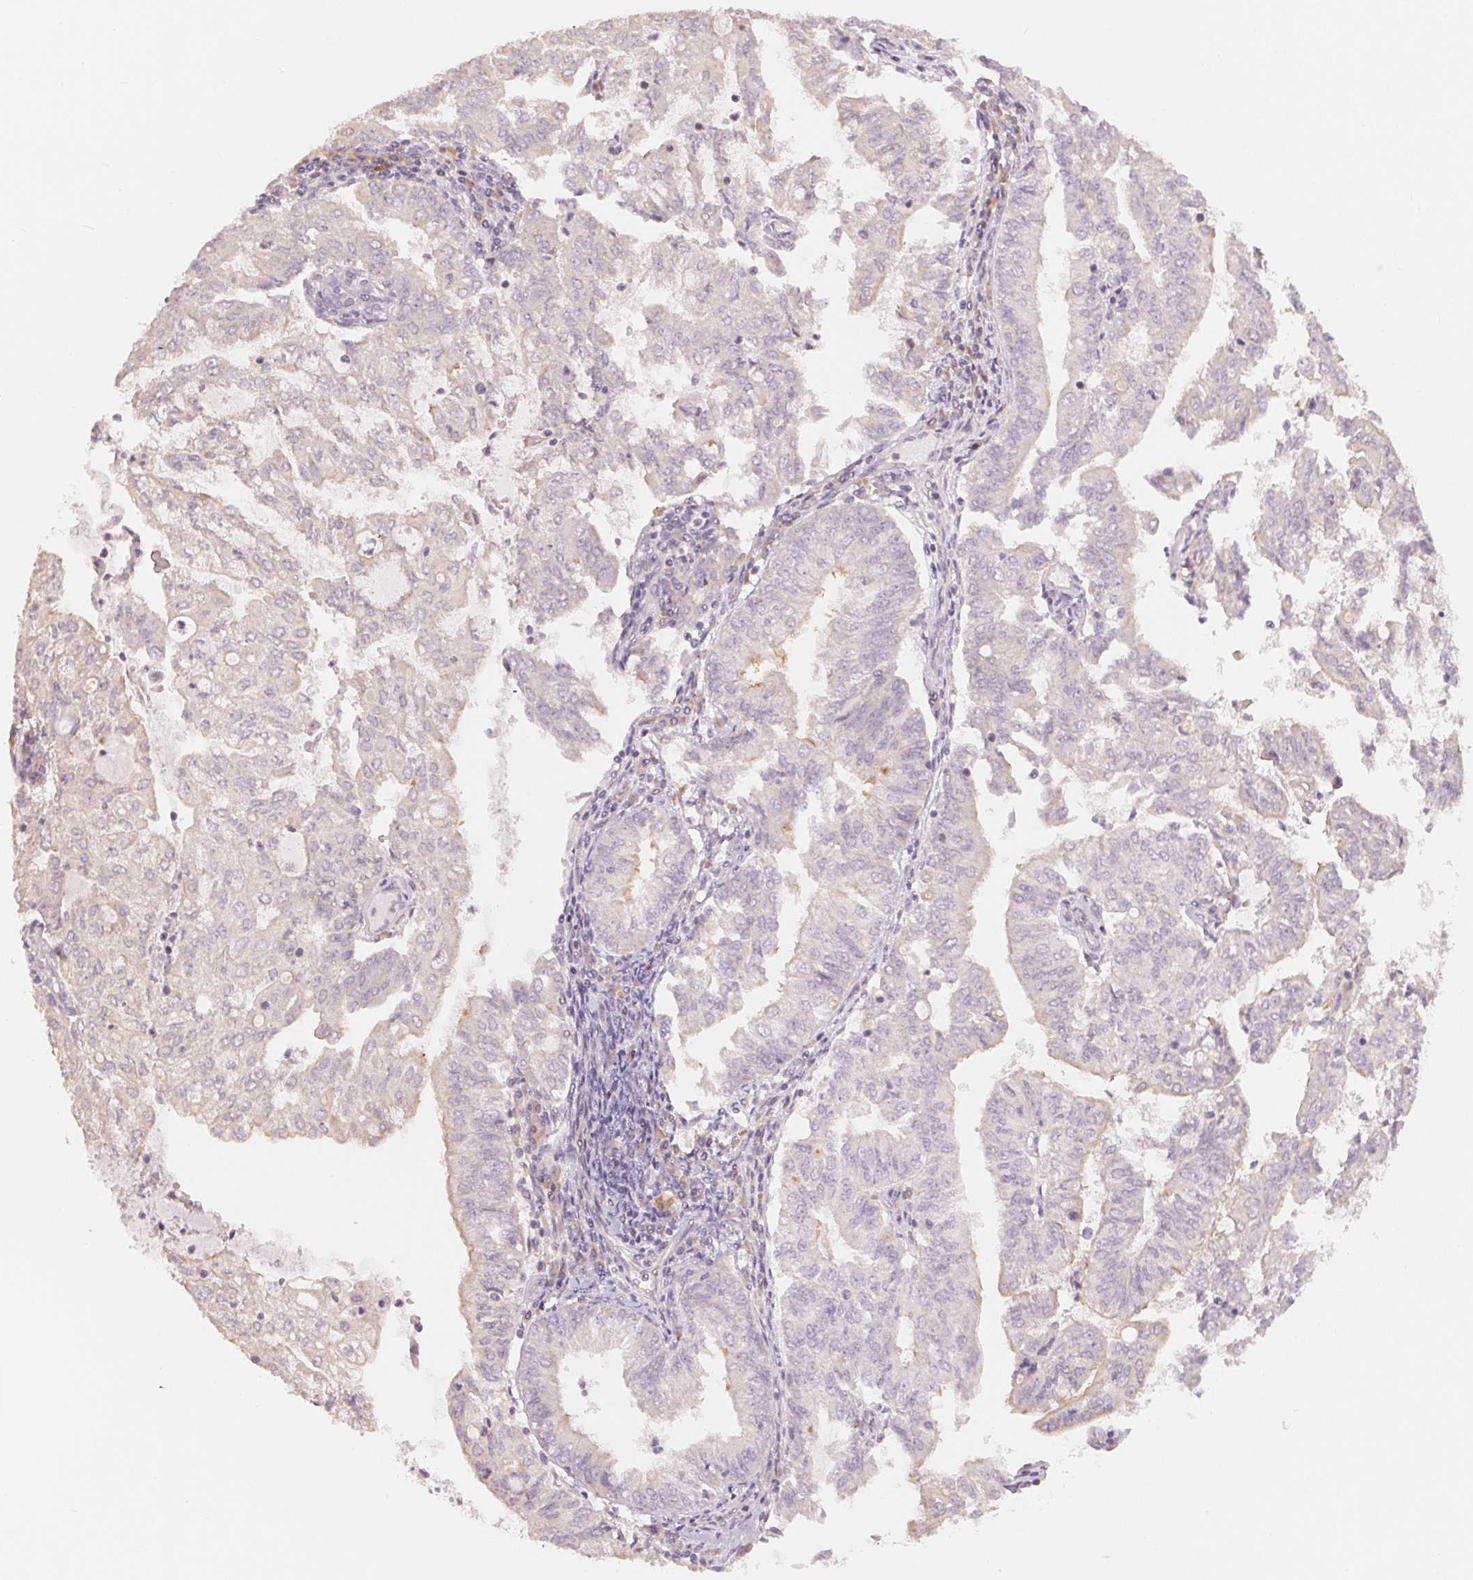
{"staining": {"intensity": "negative", "quantity": "none", "location": "none"}, "tissue": "endometrial cancer", "cell_type": "Tumor cells", "image_type": "cancer", "snomed": [{"axis": "morphology", "description": "Adenocarcinoma, NOS"}, {"axis": "topography", "description": "Endometrium"}], "caption": "Immunohistochemistry (IHC) of human adenocarcinoma (endometrial) demonstrates no staining in tumor cells.", "gene": "DENND2C", "patient": {"sex": "female", "age": 61}}